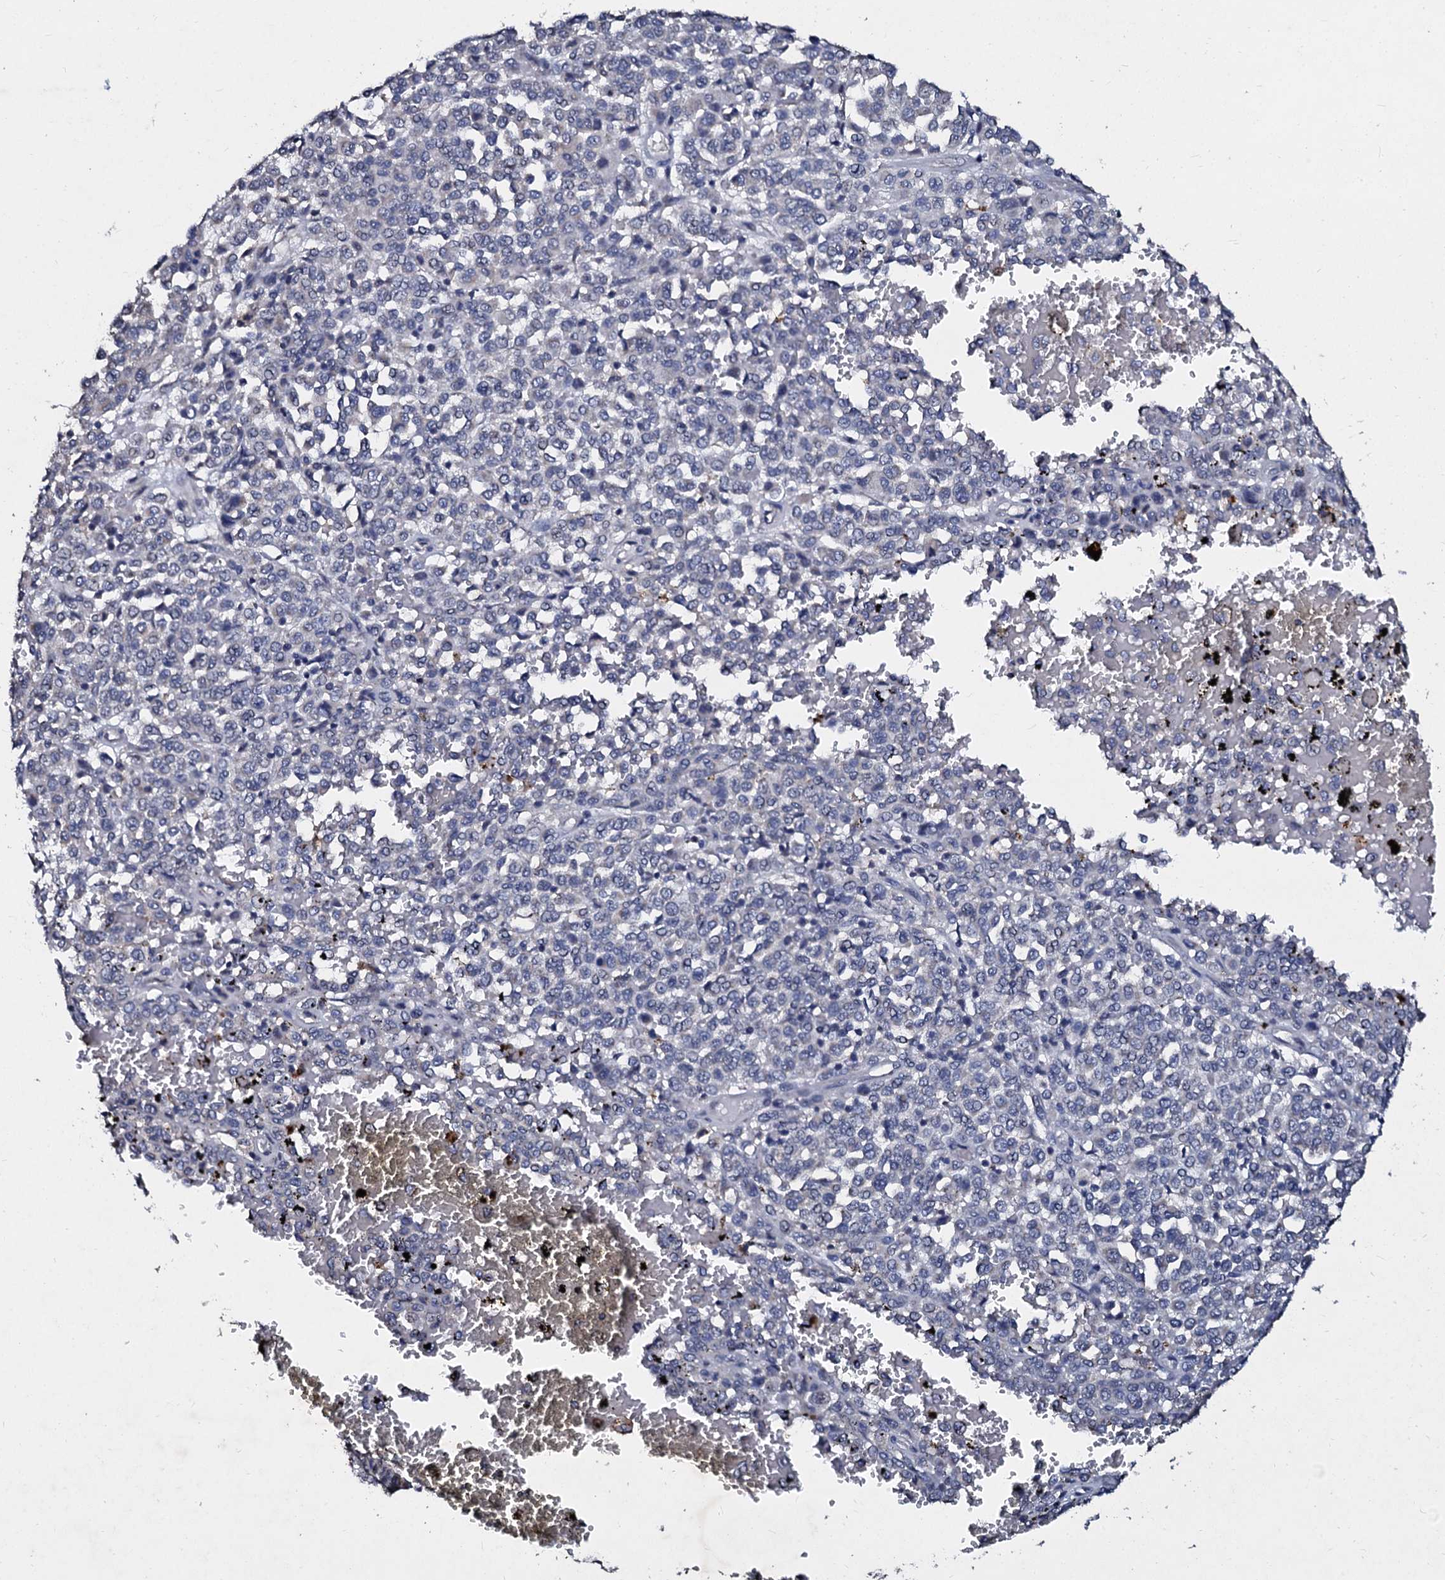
{"staining": {"intensity": "negative", "quantity": "none", "location": "none"}, "tissue": "melanoma", "cell_type": "Tumor cells", "image_type": "cancer", "snomed": [{"axis": "morphology", "description": "Malignant melanoma, Metastatic site"}, {"axis": "topography", "description": "Pancreas"}], "caption": "This is an immunohistochemistry micrograph of human malignant melanoma (metastatic site). There is no expression in tumor cells.", "gene": "SLC37A4", "patient": {"sex": "female", "age": 30}}